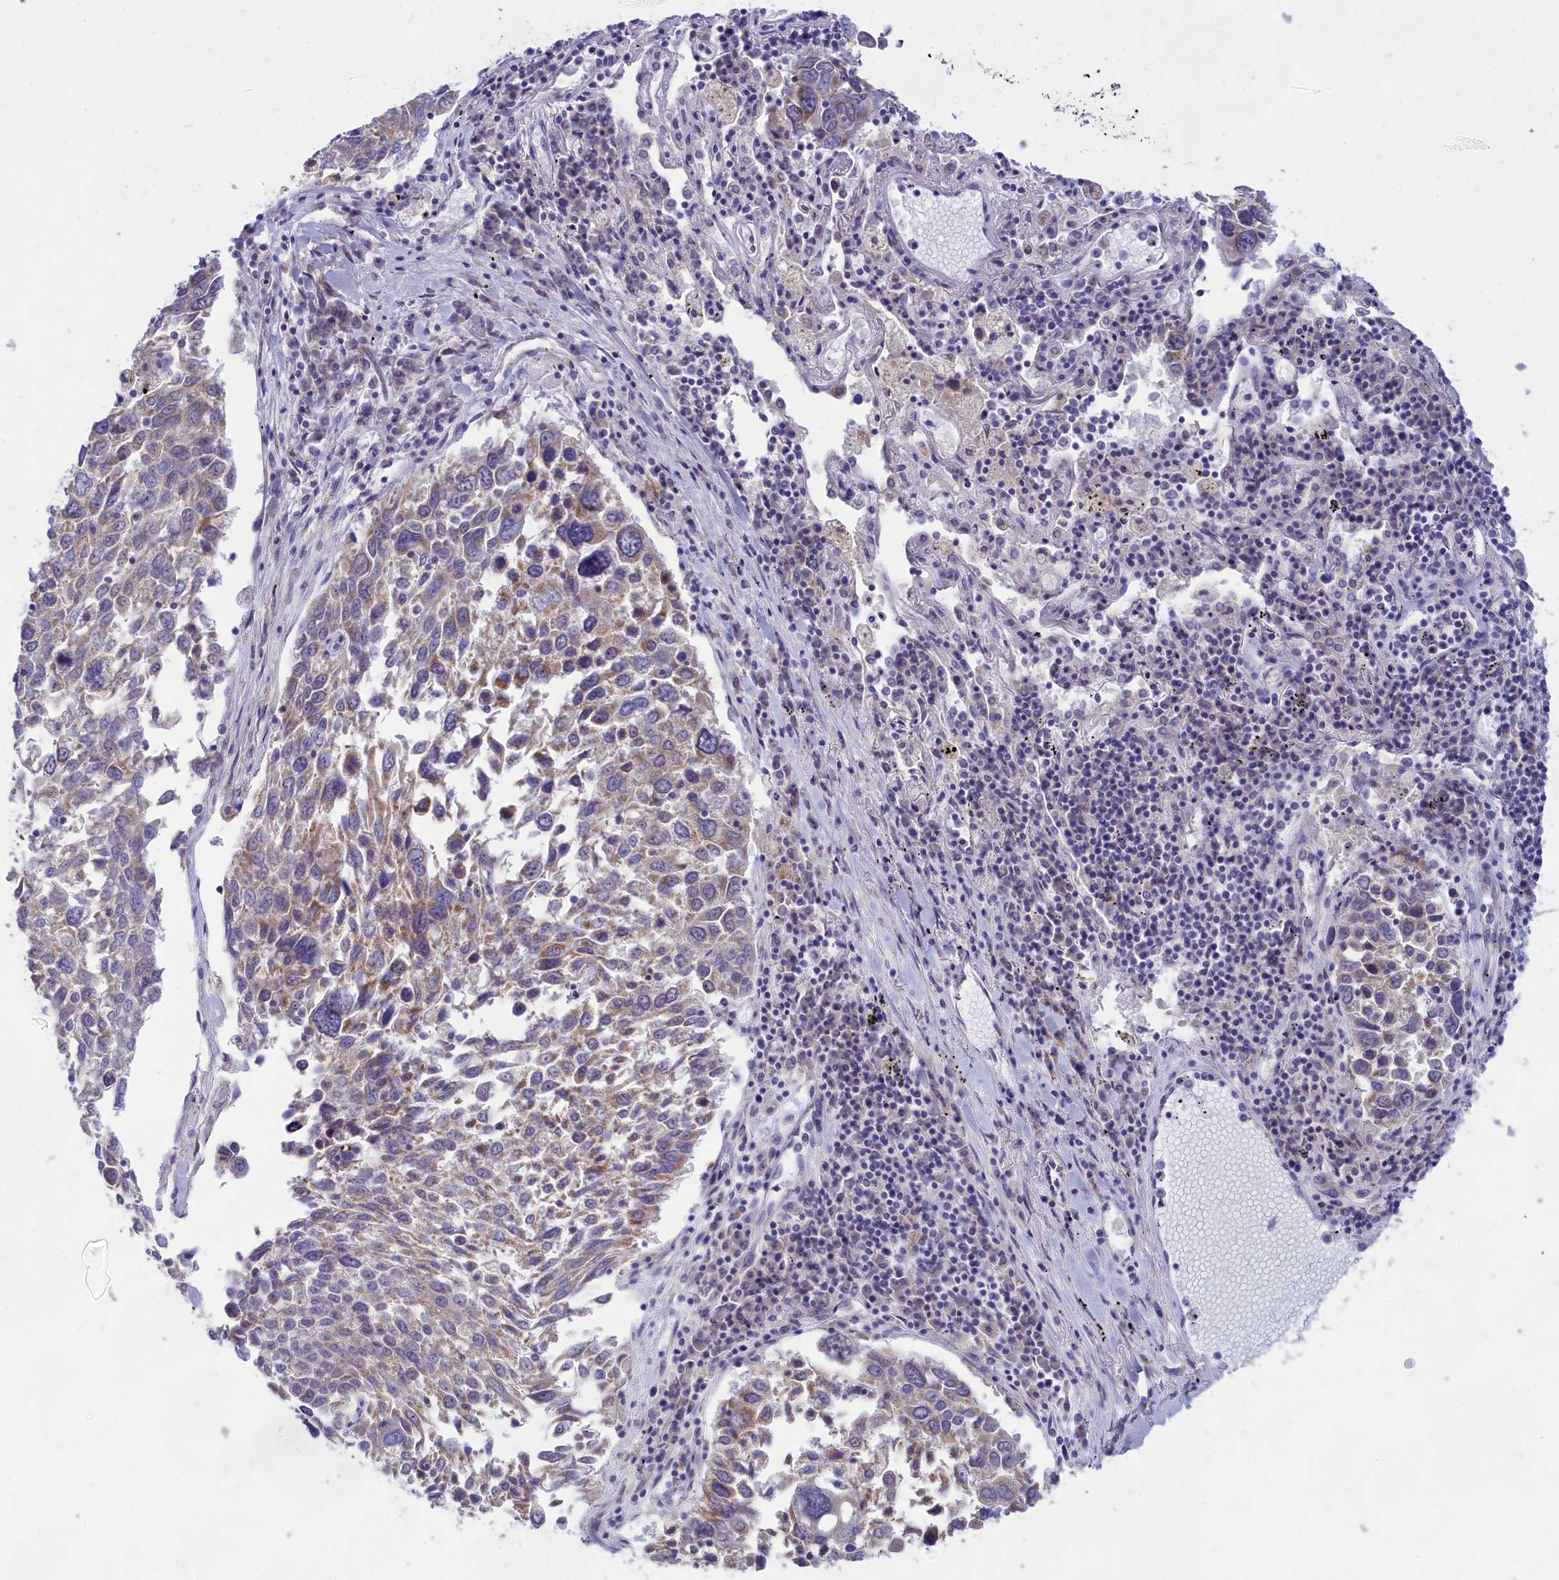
{"staining": {"intensity": "moderate", "quantity": "<25%", "location": "cytoplasmic/membranous"}, "tissue": "lung cancer", "cell_type": "Tumor cells", "image_type": "cancer", "snomed": [{"axis": "morphology", "description": "Squamous cell carcinoma, NOS"}, {"axis": "topography", "description": "Lung"}], "caption": "Immunohistochemistry (IHC) staining of squamous cell carcinoma (lung), which exhibits low levels of moderate cytoplasmic/membranous staining in approximately <25% of tumor cells indicating moderate cytoplasmic/membranous protein expression. The staining was performed using DAB (brown) for protein detection and nuclei were counterstained in hematoxylin (blue).", "gene": "TMEM30B", "patient": {"sex": "male", "age": 65}}